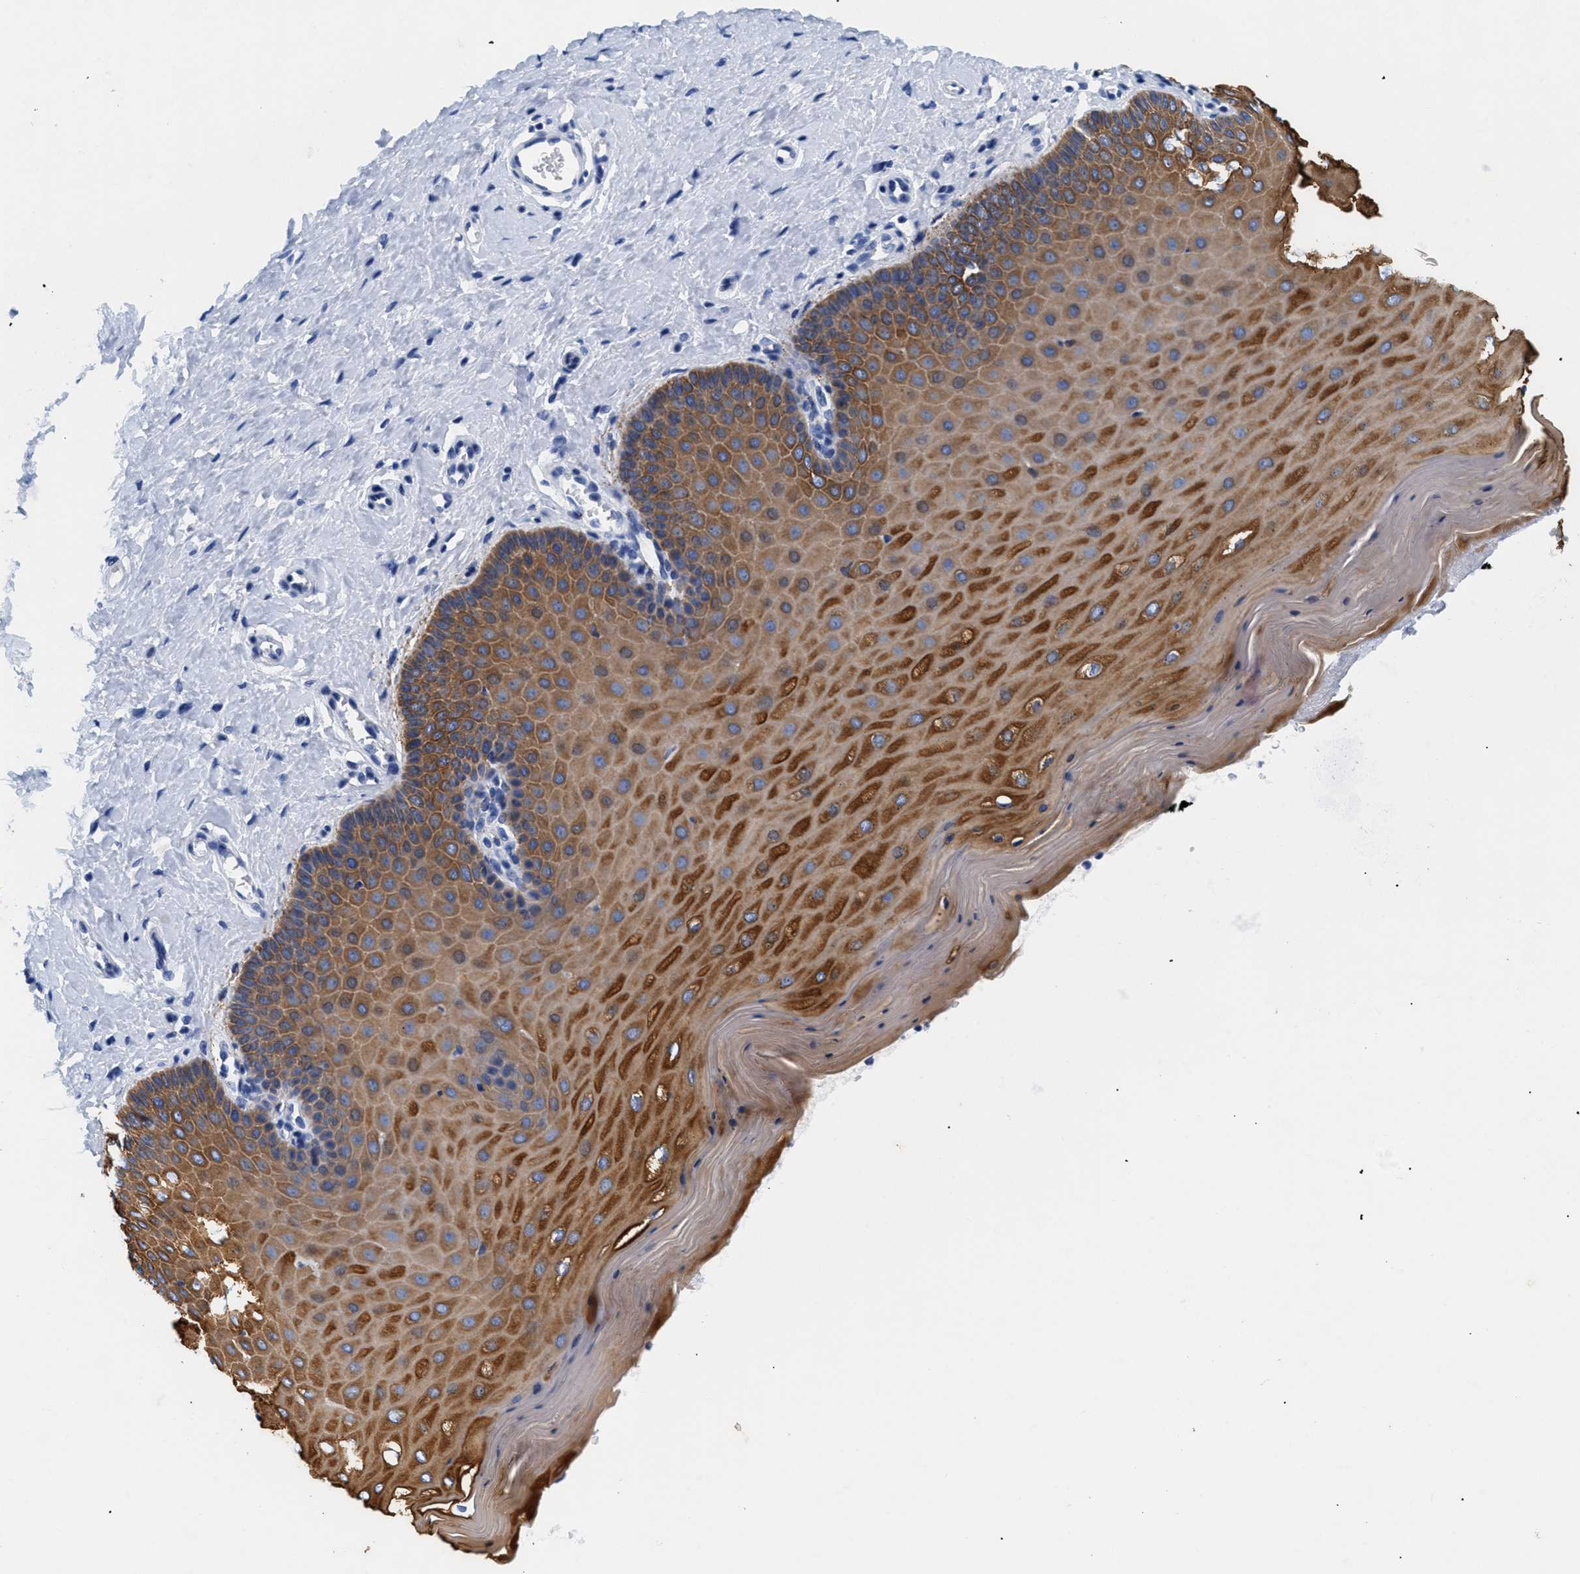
{"staining": {"intensity": "negative", "quantity": "none", "location": "none"}, "tissue": "cervix", "cell_type": "Glandular cells", "image_type": "normal", "snomed": [{"axis": "morphology", "description": "Normal tissue, NOS"}, {"axis": "topography", "description": "Cervix"}], "caption": "Protein analysis of normal cervix shows no significant staining in glandular cells. (DAB IHC, high magnification).", "gene": "TMEM68", "patient": {"sex": "female", "age": 55}}